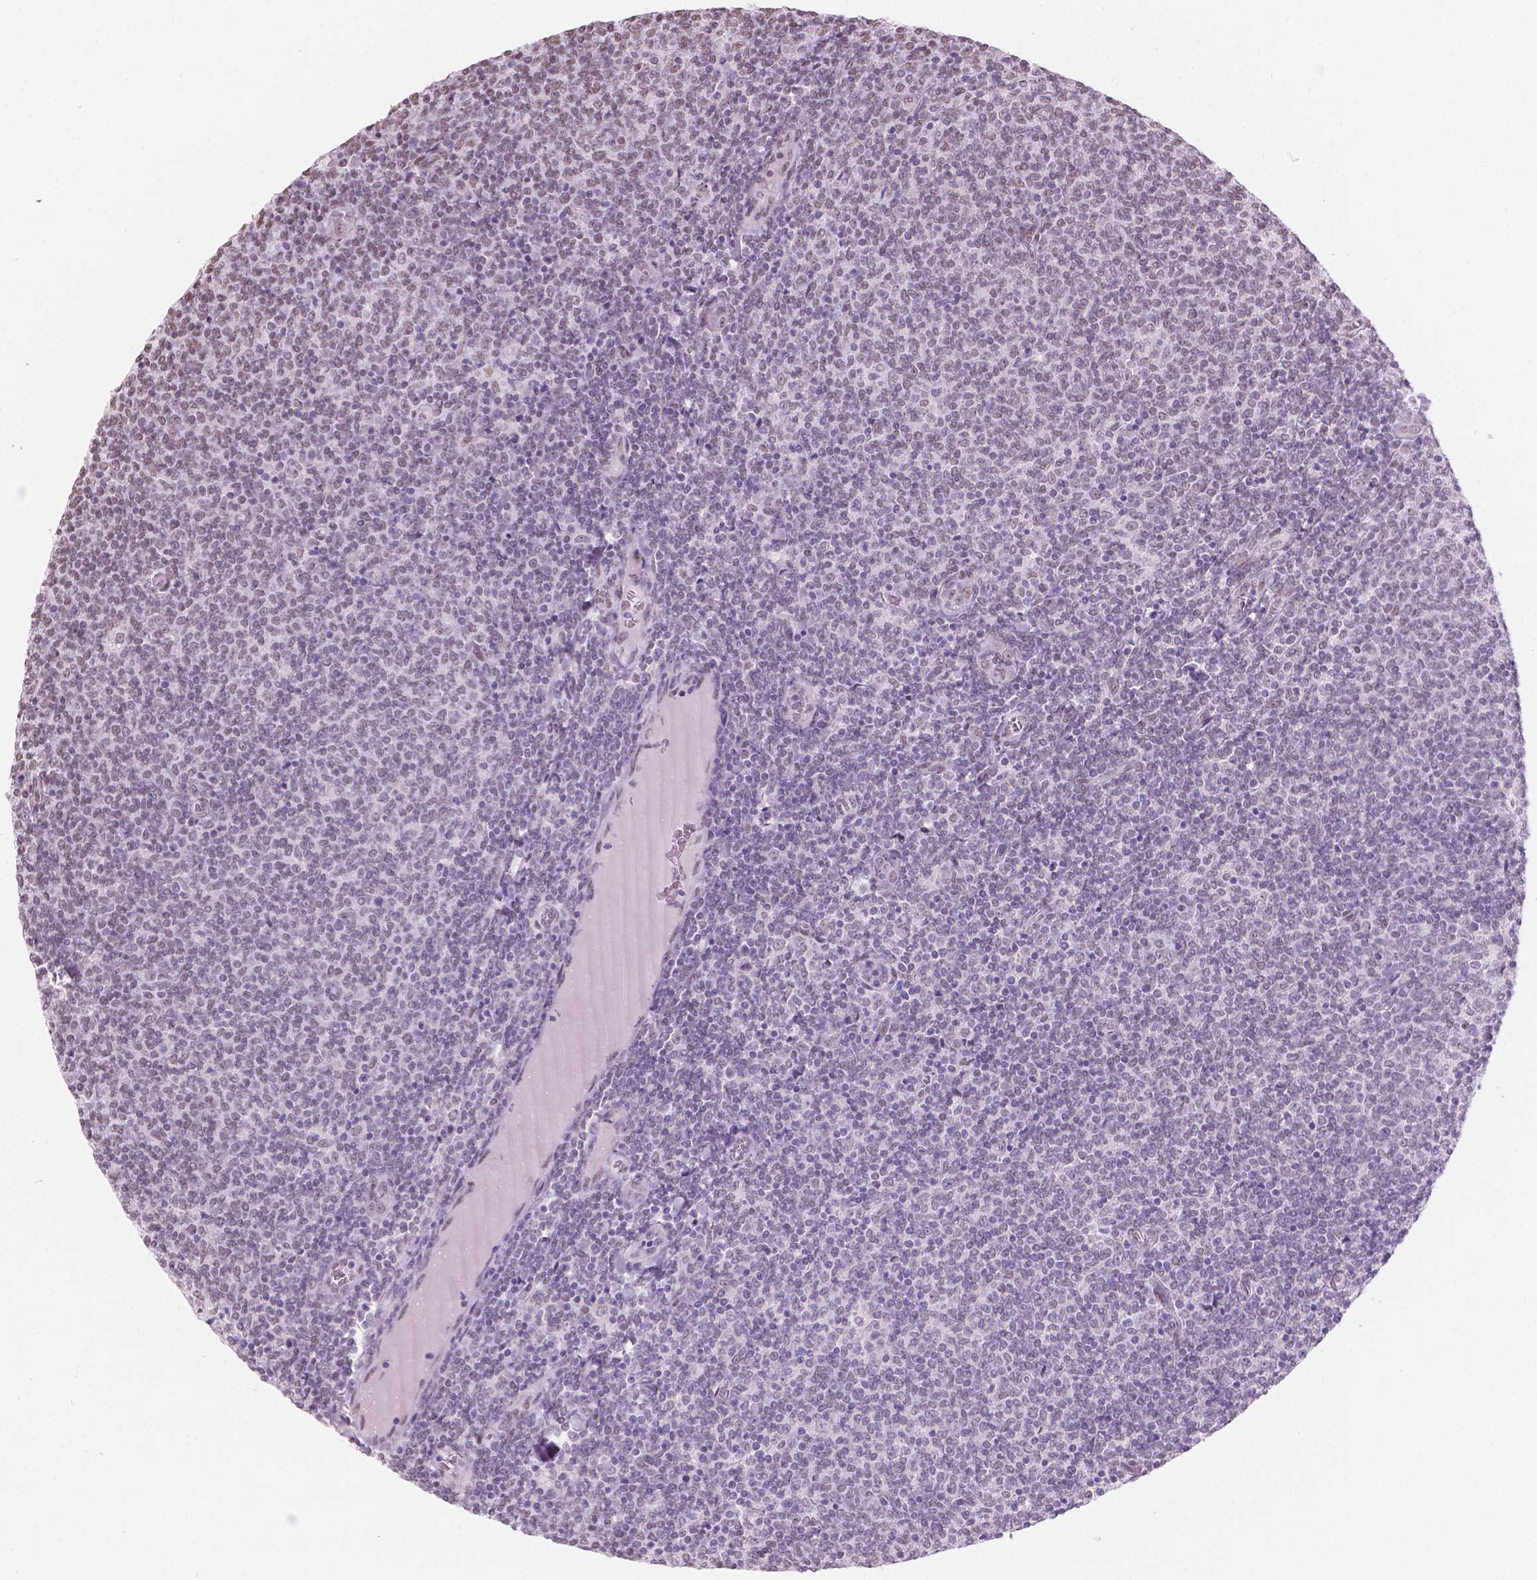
{"staining": {"intensity": "negative", "quantity": "none", "location": "none"}, "tissue": "lymphoma", "cell_type": "Tumor cells", "image_type": "cancer", "snomed": [{"axis": "morphology", "description": "Malignant lymphoma, non-Hodgkin's type, Low grade"}, {"axis": "topography", "description": "Lymph node"}], "caption": "Tumor cells show no significant protein expression in malignant lymphoma, non-Hodgkin's type (low-grade).", "gene": "PIAS2", "patient": {"sex": "male", "age": 52}}